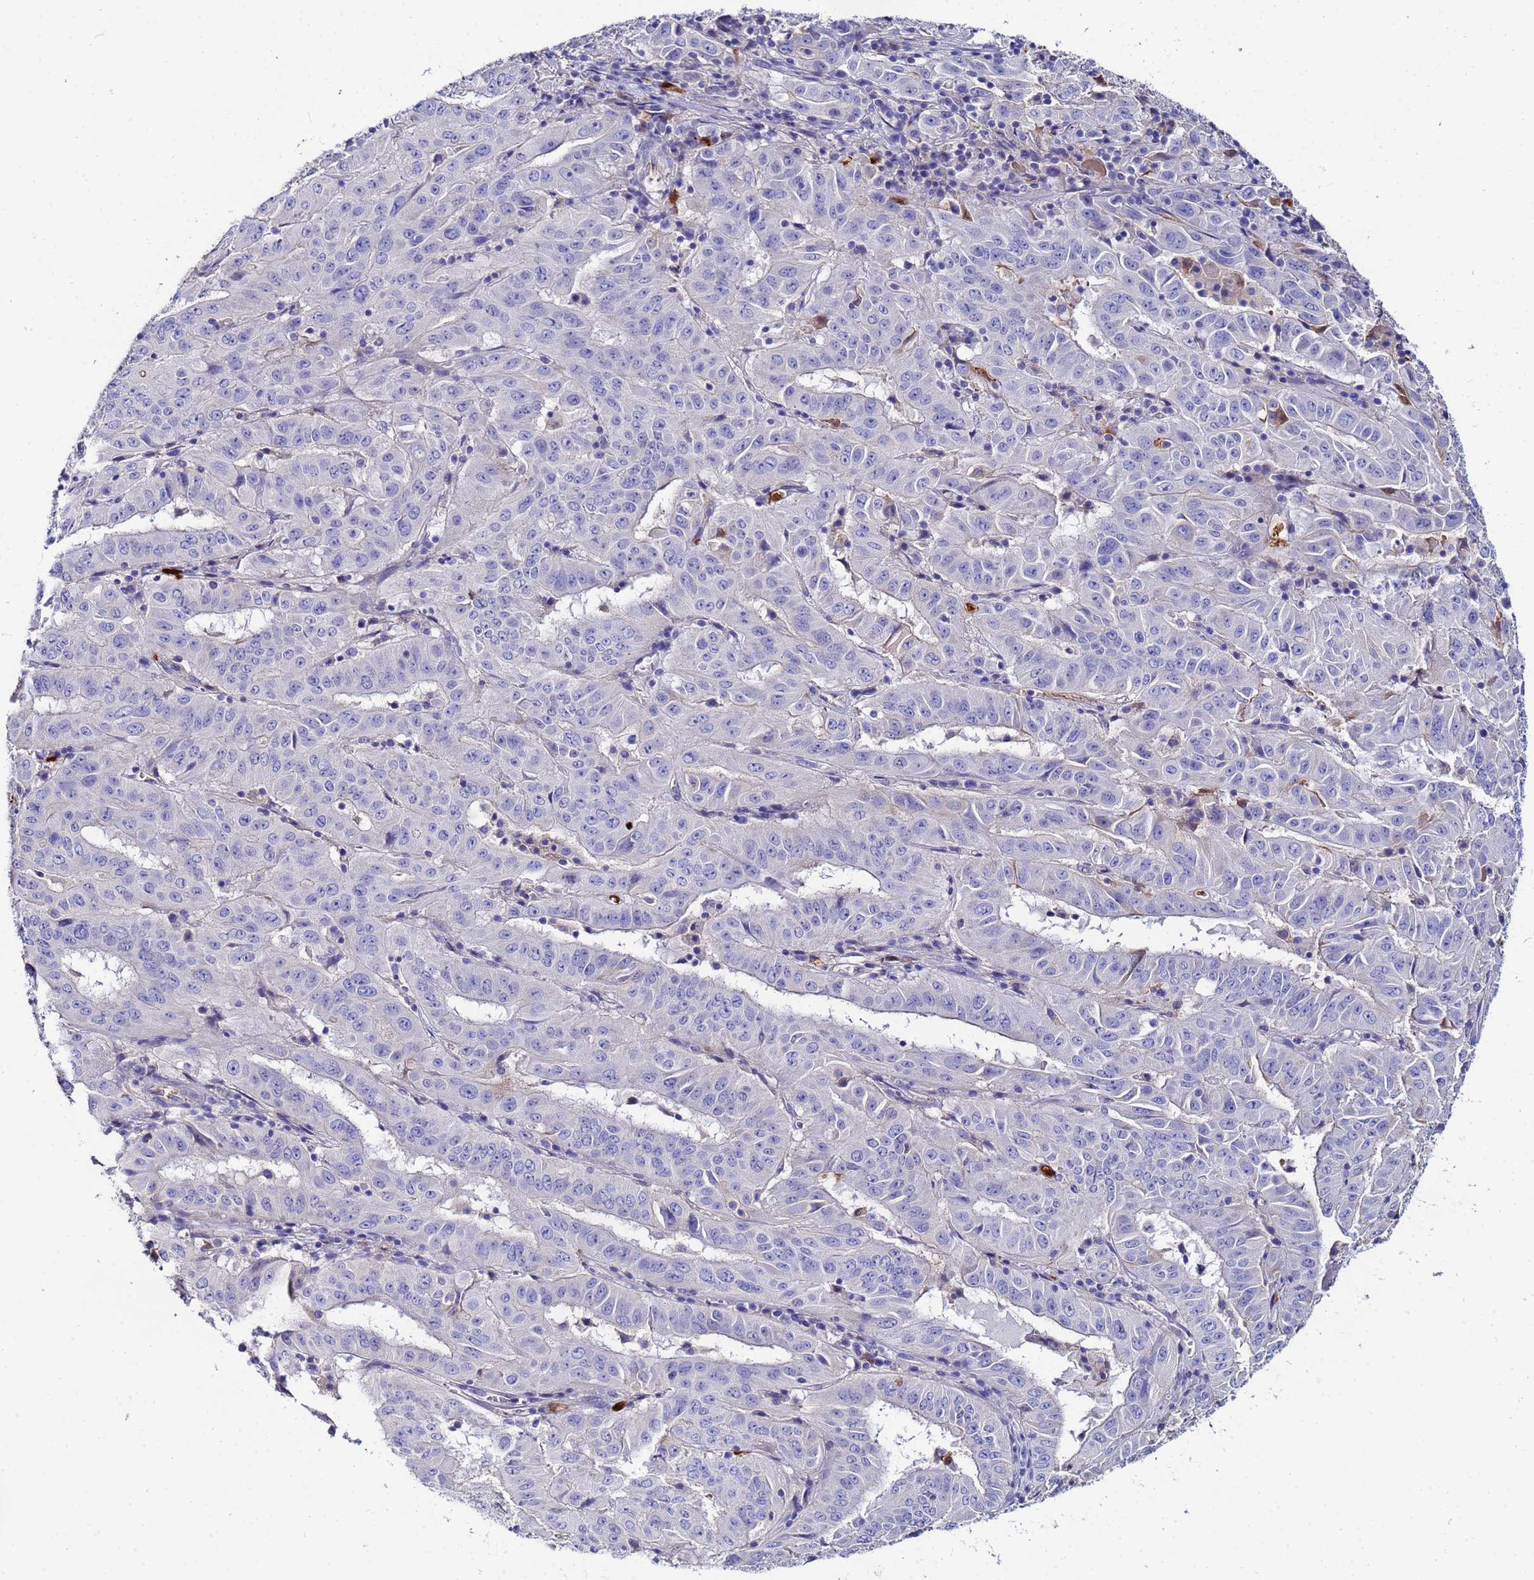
{"staining": {"intensity": "negative", "quantity": "none", "location": "none"}, "tissue": "pancreatic cancer", "cell_type": "Tumor cells", "image_type": "cancer", "snomed": [{"axis": "morphology", "description": "Adenocarcinoma, NOS"}, {"axis": "topography", "description": "Pancreas"}], "caption": "IHC of human pancreatic cancer (adenocarcinoma) shows no positivity in tumor cells.", "gene": "TUBAL3", "patient": {"sex": "male", "age": 63}}